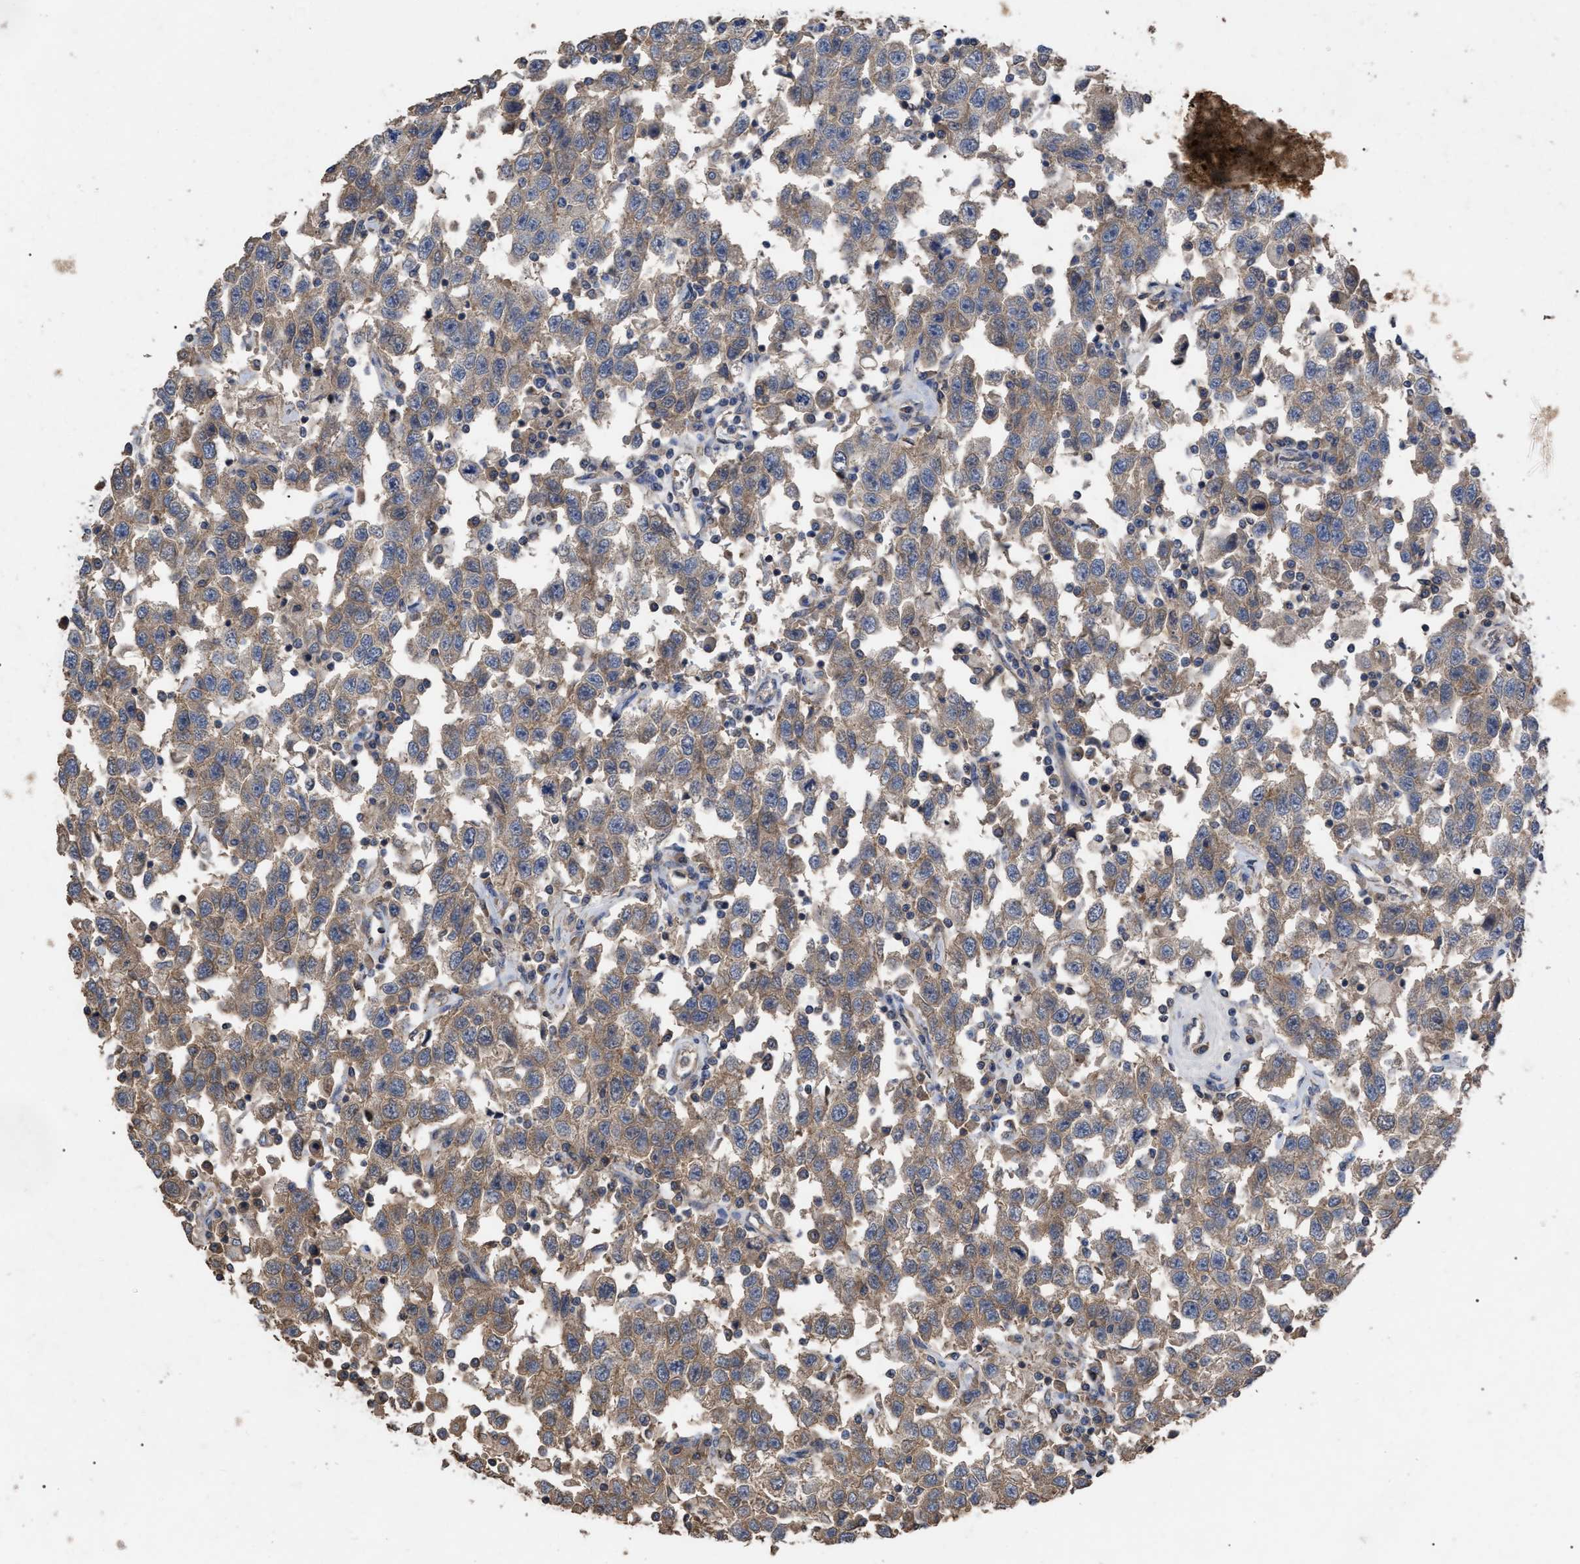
{"staining": {"intensity": "weak", "quantity": ">75%", "location": "cytoplasmic/membranous"}, "tissue": "testis cancer", "cell_type": "Tumor cells", "image_type": "cancer", "snomed": [{"axis": "morphology", "description": "Seminoma, NOS"}, {"axis": "topography", "description": "Testis"}], "caption": "Immunohistochemical staining of testis seminoma displays low levels of weak cytoplasmic/membranous protein positivity in about >75% of tumor cells.", "gene": "BTN2A1", "patient": {"sex": "male", "age": 41}}